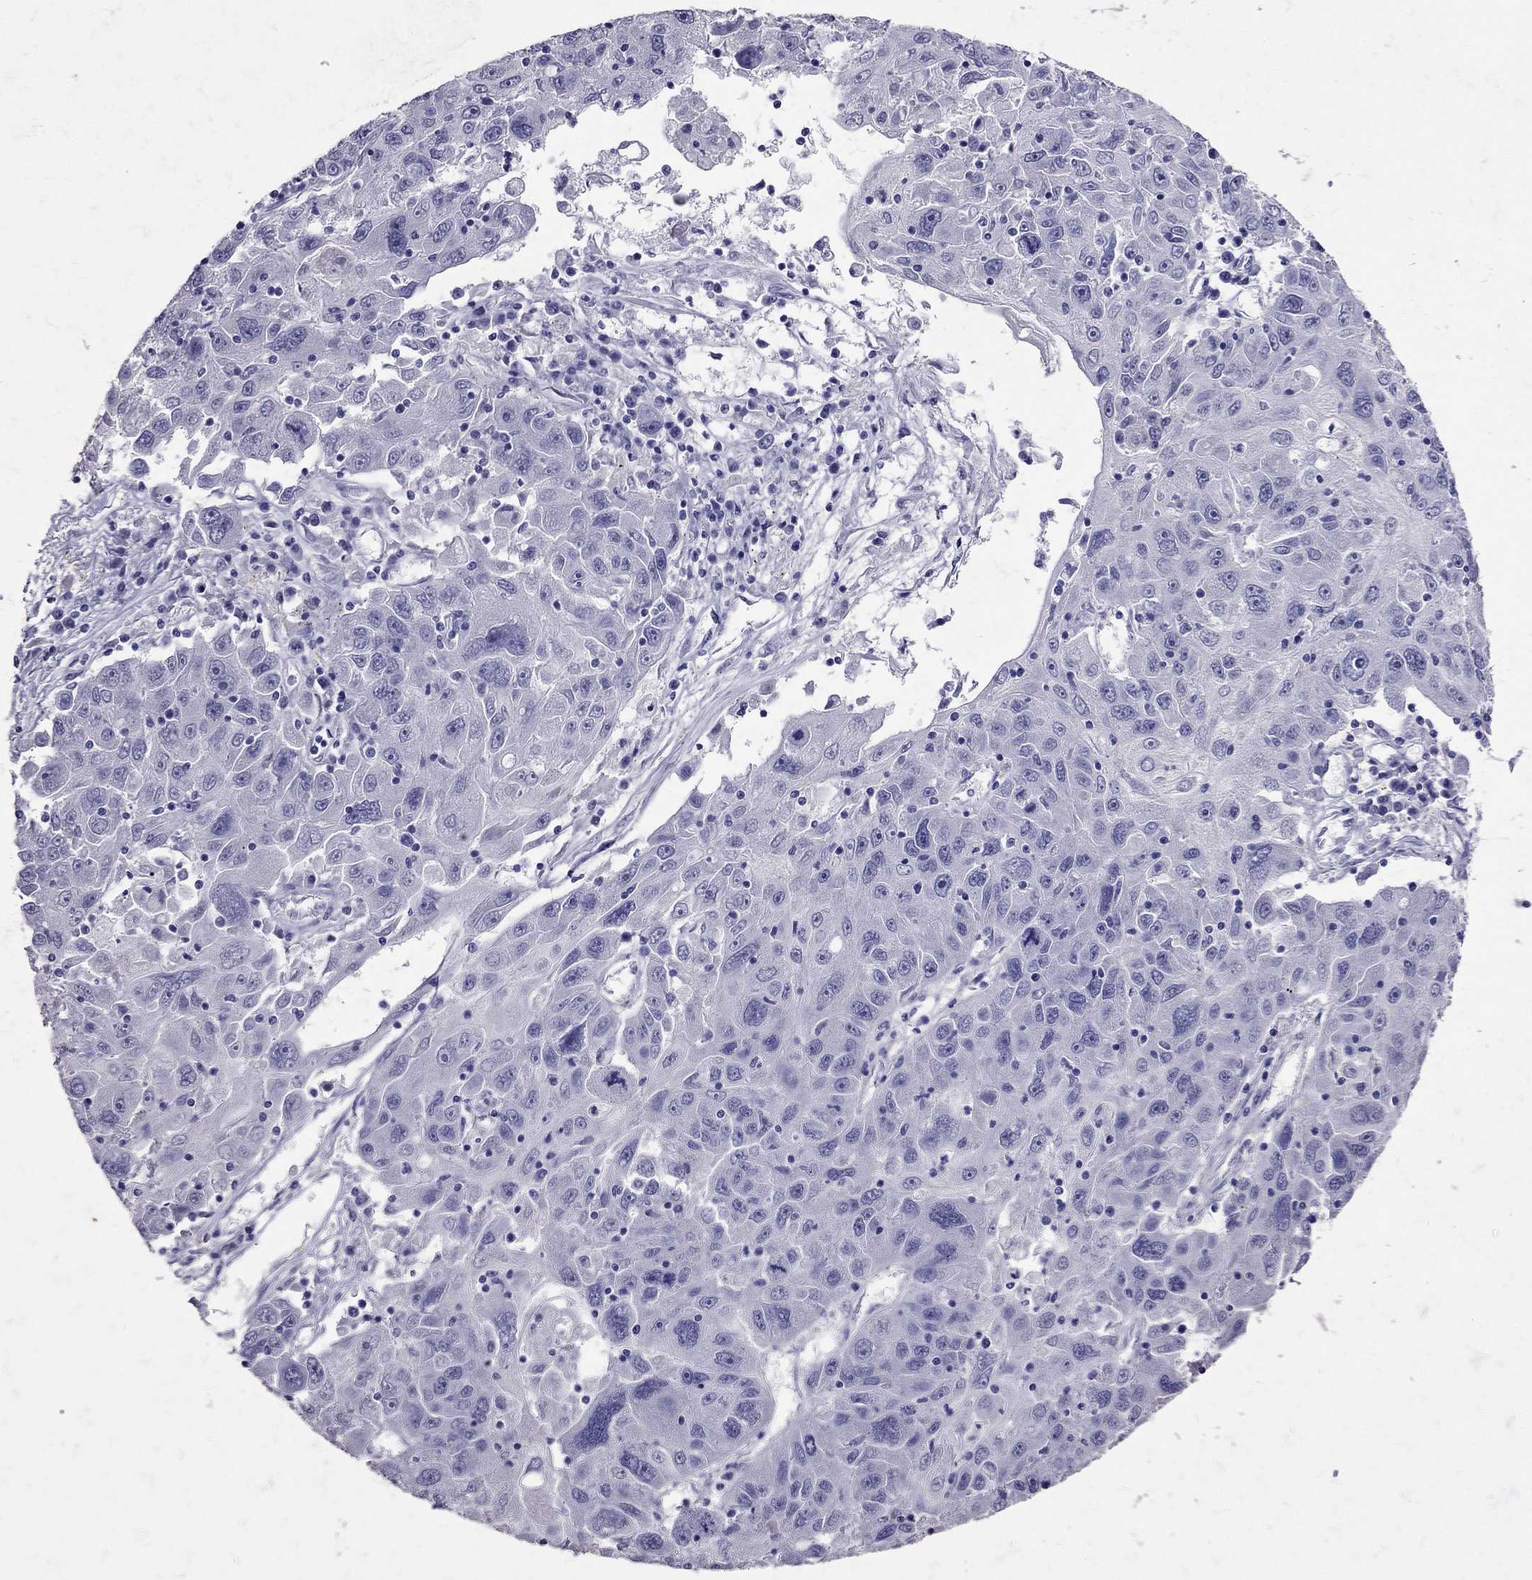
{"staining": {"intensity": "negative", "quantity": "none", "location": "none"}, "tissue": "stomach cancer", "cell_type": "Tumor cells", "image_type": "cancer", "snomed": [{"axis": "morphology", "description": "Adenocarcinoma, NOS"}, {"axis": "topography", "description": "Stomach"}], "caption": "Adenocarcinoma (stomach) stained for a protein using immunohistochemistry demonstrates no expression tumor cells.", "gene": "SST", "patient": {"sex": "male", "age": 56}}